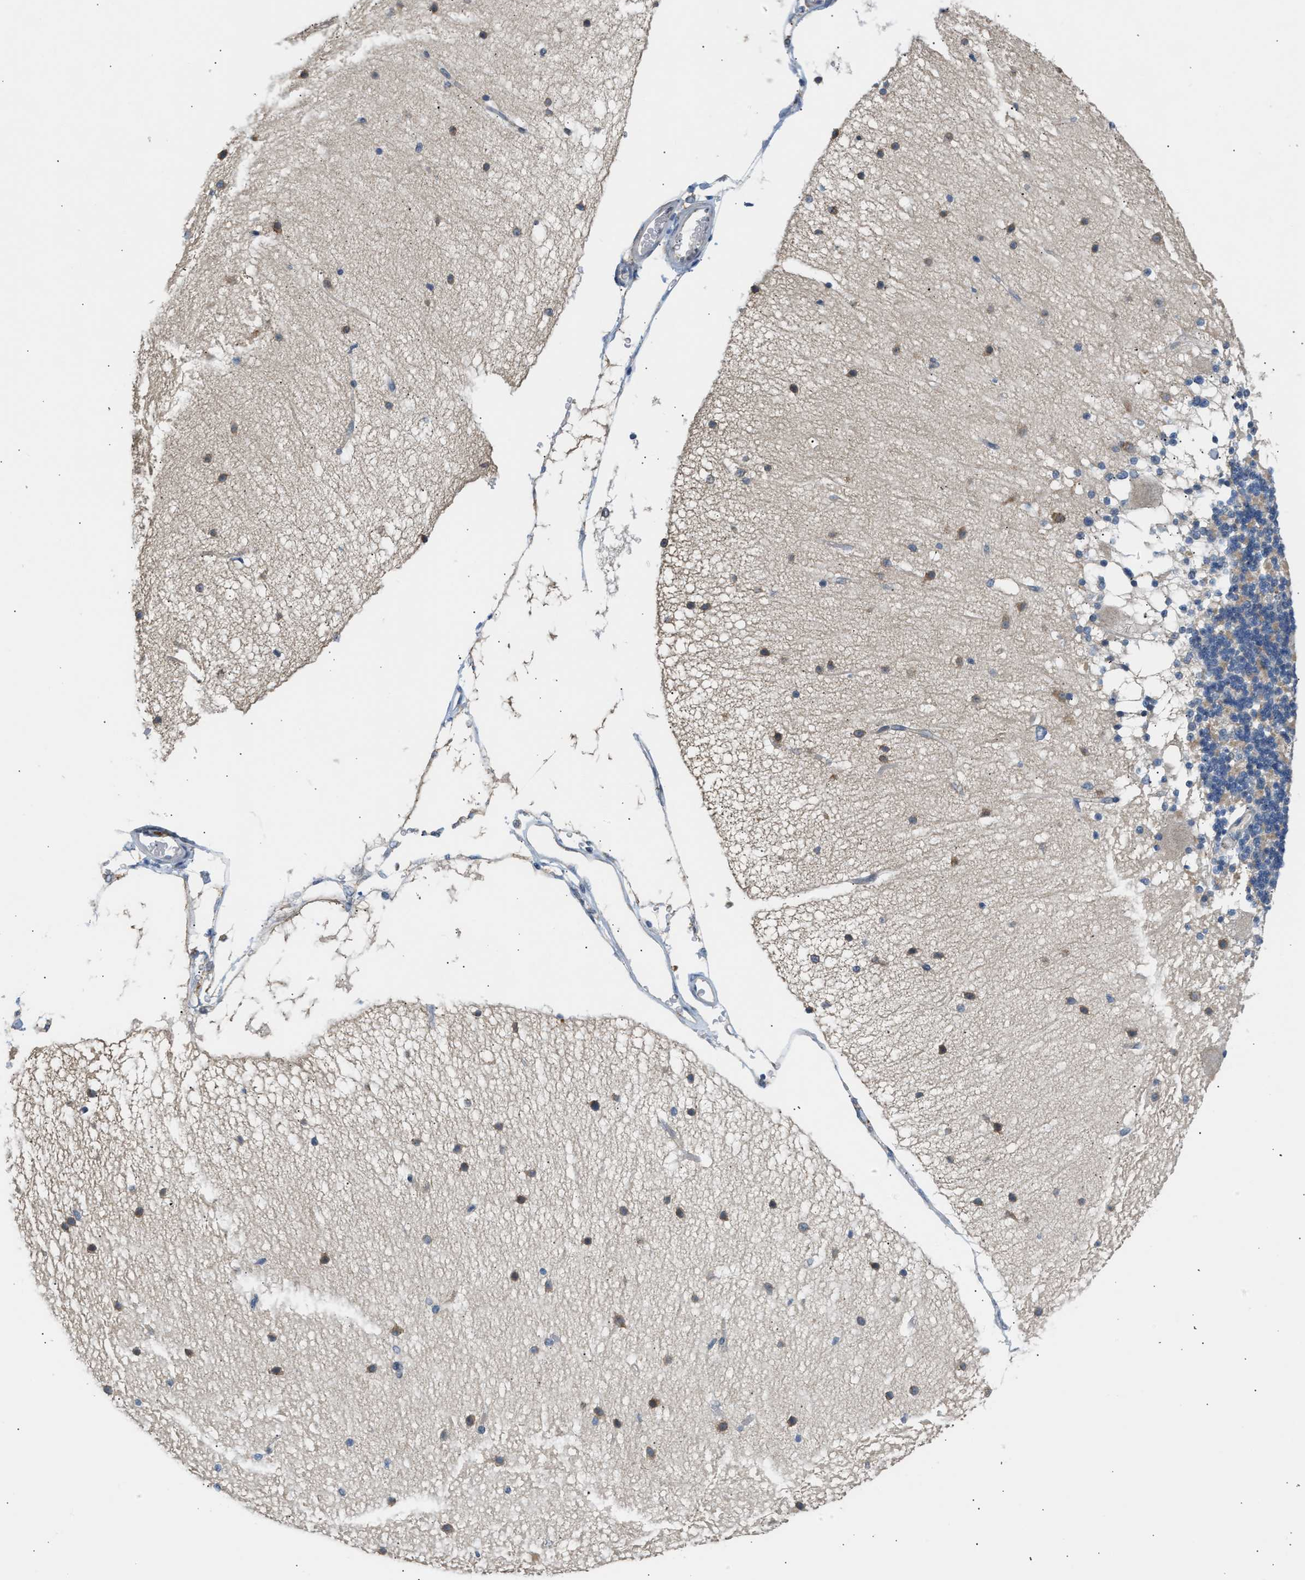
{"staining": {"intensity": "weak", "quantity": ">75%", "location": "cytoplasmic/membranous"}, "tissue": "cerebellum", "cell_type": "Cells in granular layer", "image_type": "normal", "snomed": [{"axis": "morphology", "description": "Normal tissue, NOS"}, {"axis": "topography", "description": "Cerebellum"}], "caption": "Immunohistochemistry image of normal cerebellum: cerebellum stained using immunohistochemistry (IHC) demonstrates low levels of weak protein expression localized specifically in the cytoplasmic/membranous of cells in granular layer, appearing as a cytoplasmic/membranous brown color.", "gene": "KCNC2", "patient": {"sex": "female", "age": 54}}